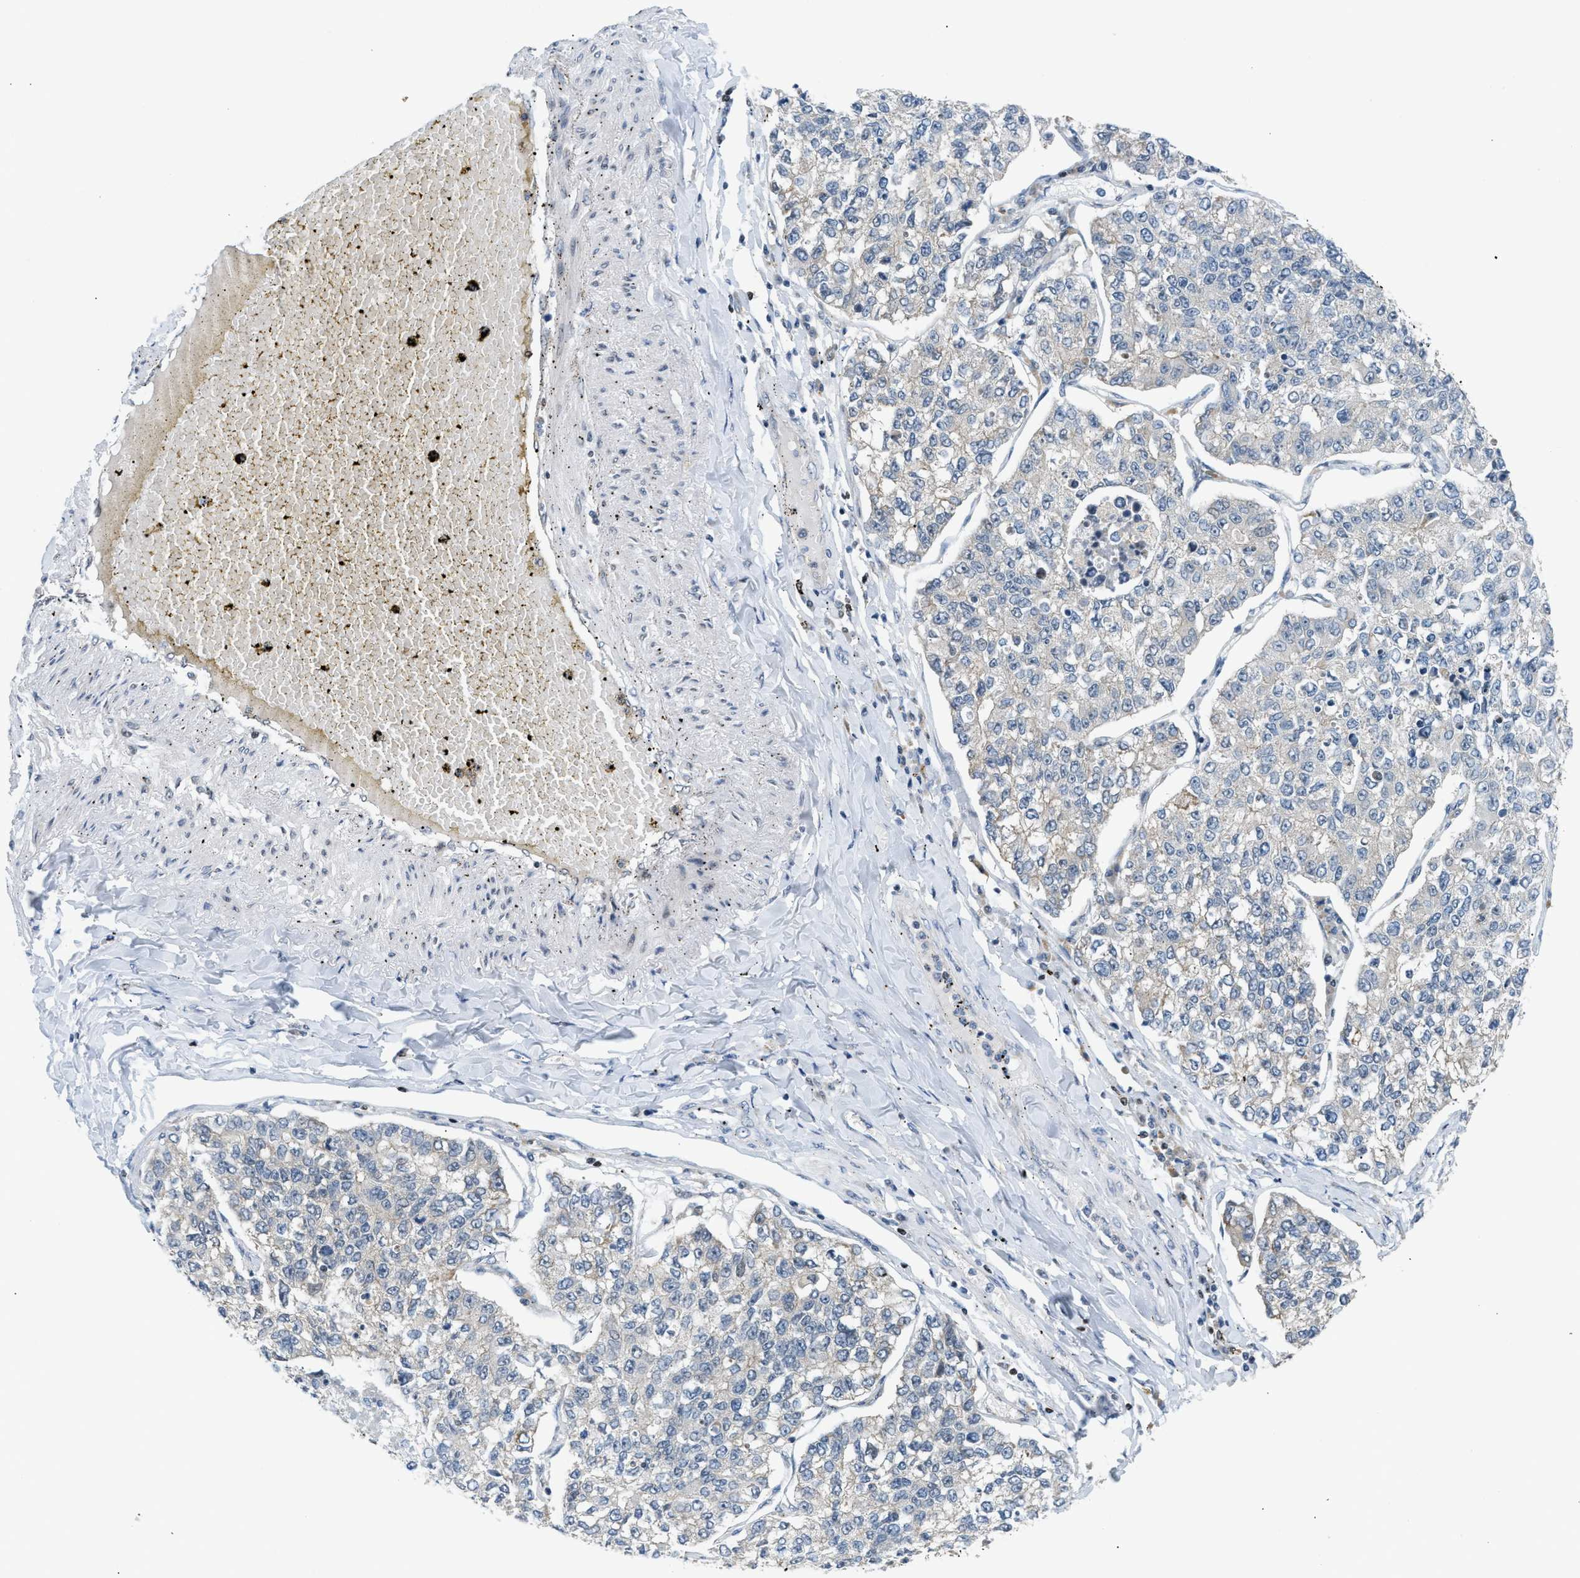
{"staining": {"intensity": "weak", "quantity": "<25%", "location": "cytoplasmic/membranous"}, "tissue": "lung cancer", "cell_type": "Tumor cells", "image_type": "cancer", "snomed": [{"axis": "morphology", "description": "Adenocarcinoma, NOS"}, {"axis": "topography", "description": "Lung"}], "caption": "An immunohistochemistry image of lung cancer (adenocarcinoma) is shown. There is no staining in tumor cells of lung cancer (adenocarcinoma).", "gene": "NPS", "patient": {"sex": "male", "age": 49}}